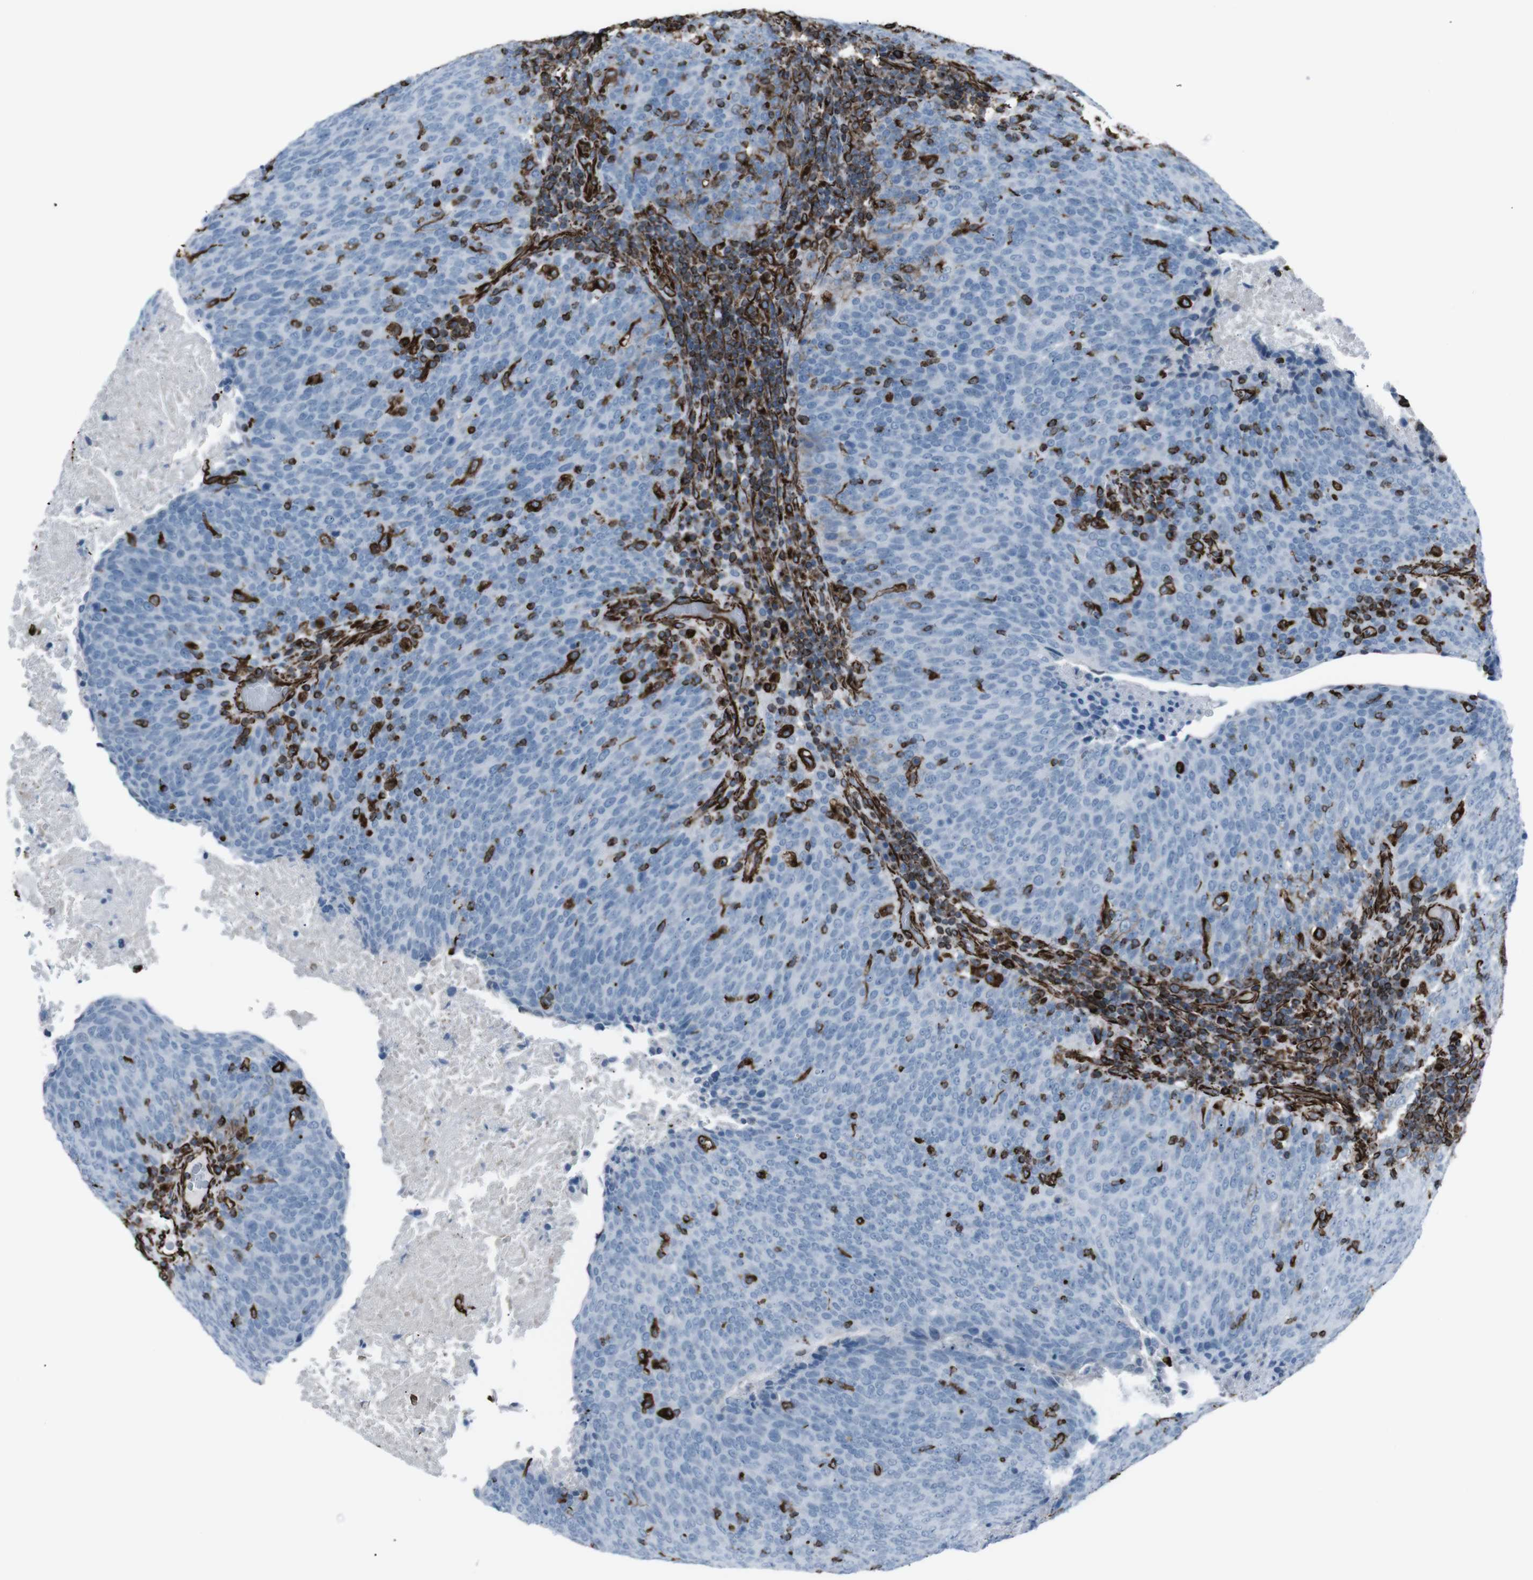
{"staining": {"intensity": "negative", "quantity": "none", "location": "none"}, "tissue": "head and neck cancer", "cell_type": "Tumor cells", "image_type": "cancer", "snomed": [{"axis": "morphology", "description": "Squamous cell carcinoma, NOS"}, {"axis": "morphology", "description": "Squamous cell carcinoma, metastatic, NOS"}, {"axis": "topography", "description": "Lymph node"}, {"axis": "topography", "description": "Head-Neck"}], "caption": "Micrograph shows no significant protein expression in tumor cells of head and neck cancer (squamous cell carcinoma).", "gene": "ZDHHC6", "patient": {"sex": "male", "age": 62}}